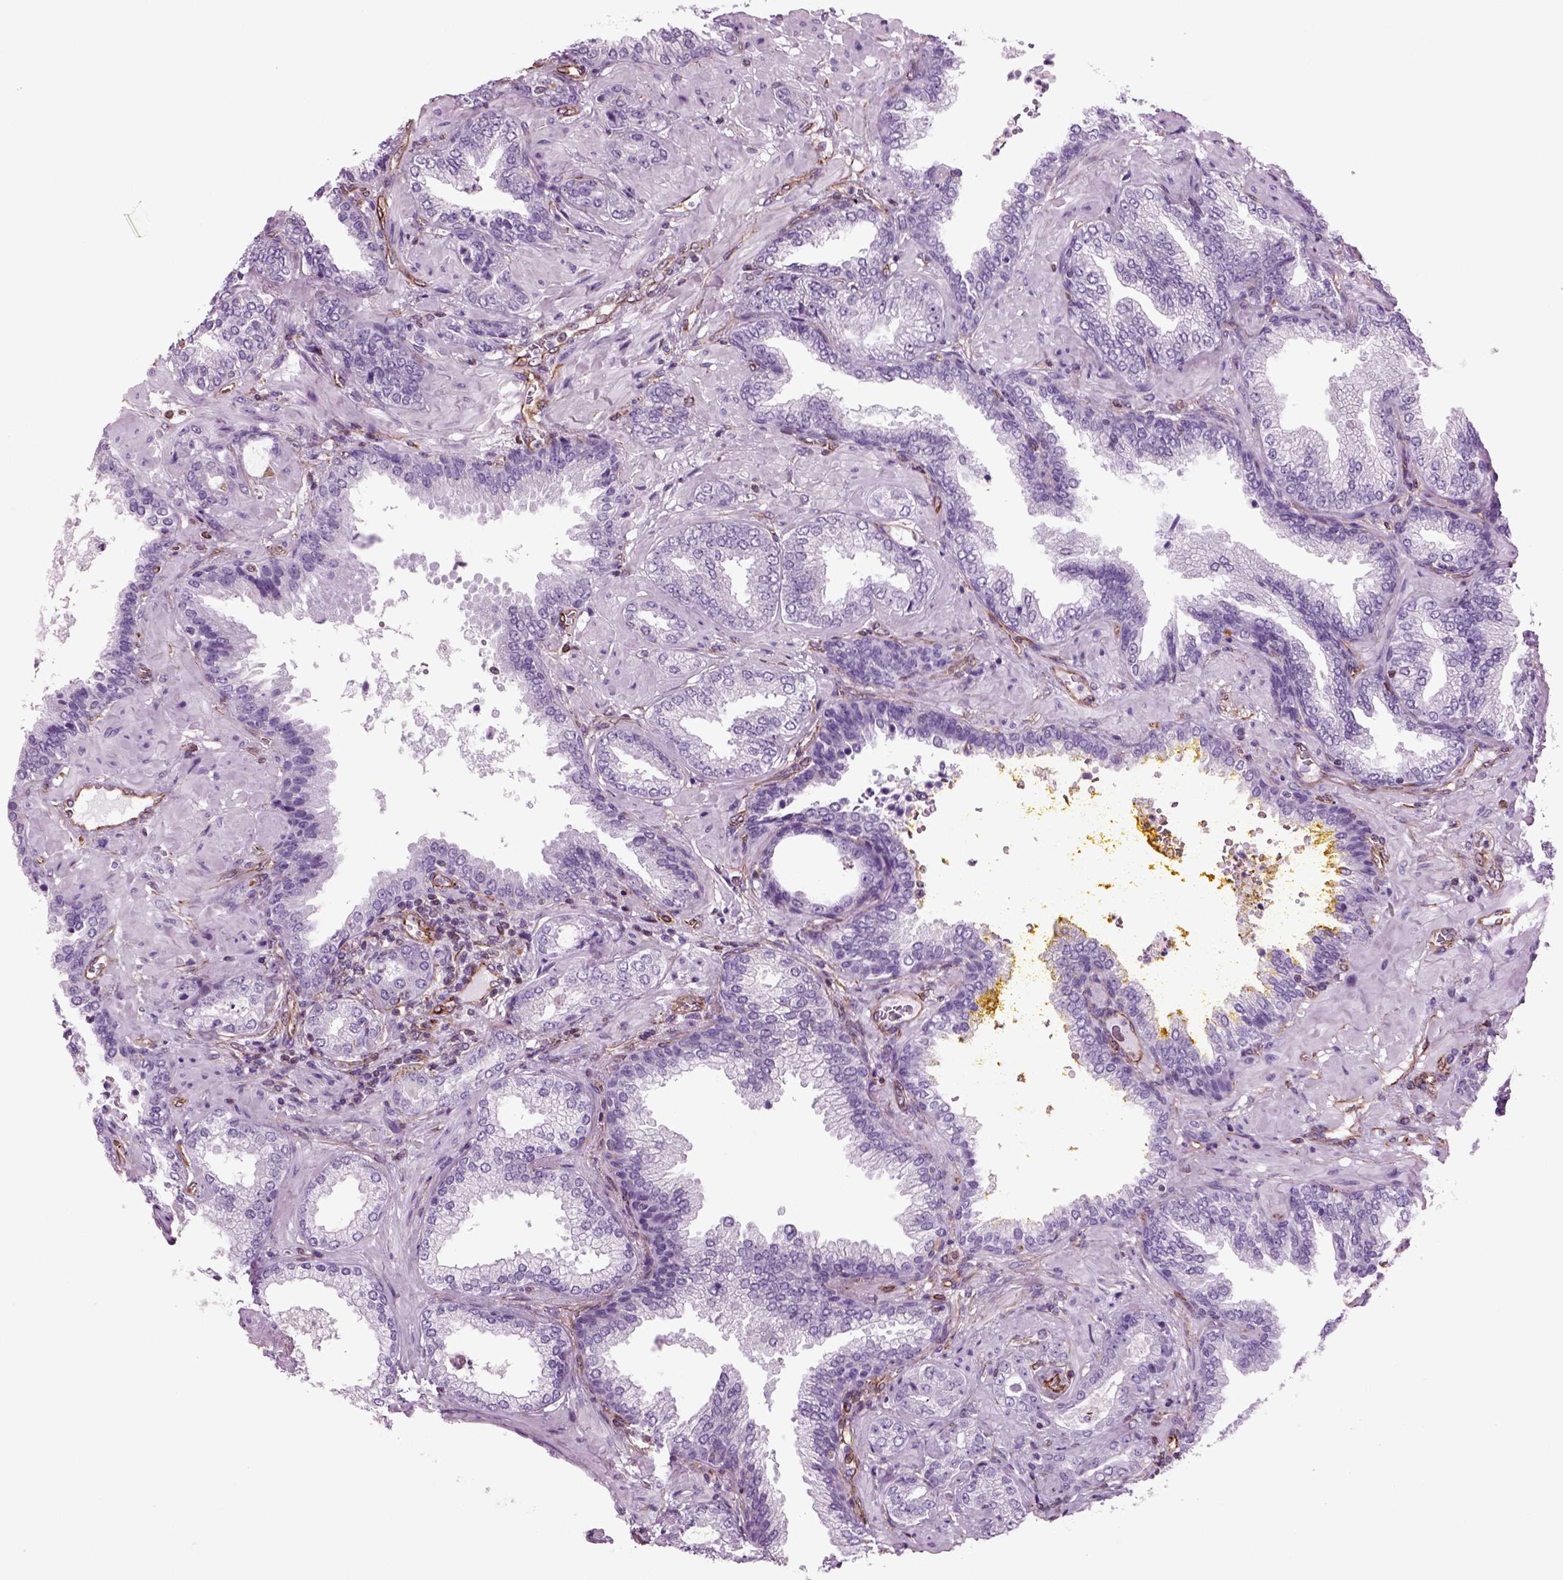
{"staining": {"intensity": "negative", "quantity": "none", "location": "none"}, "tissue": "prostate cancer", "cell_type": "Tumor cells", "image_type": "cancer", "snomed": [{"axis": "morphology", "description": "Adenocarcinoma, Low grade"}, {"axis": "topography", "description": "Prostate"}], "caption": "The image reveals no significant expression in tumor cells of prostate cancer (low-grade adenocarcinoma). Nuclei are stained in blue.", "gene": "ACER3", "patient": {"sex": "male", "age": 68}}